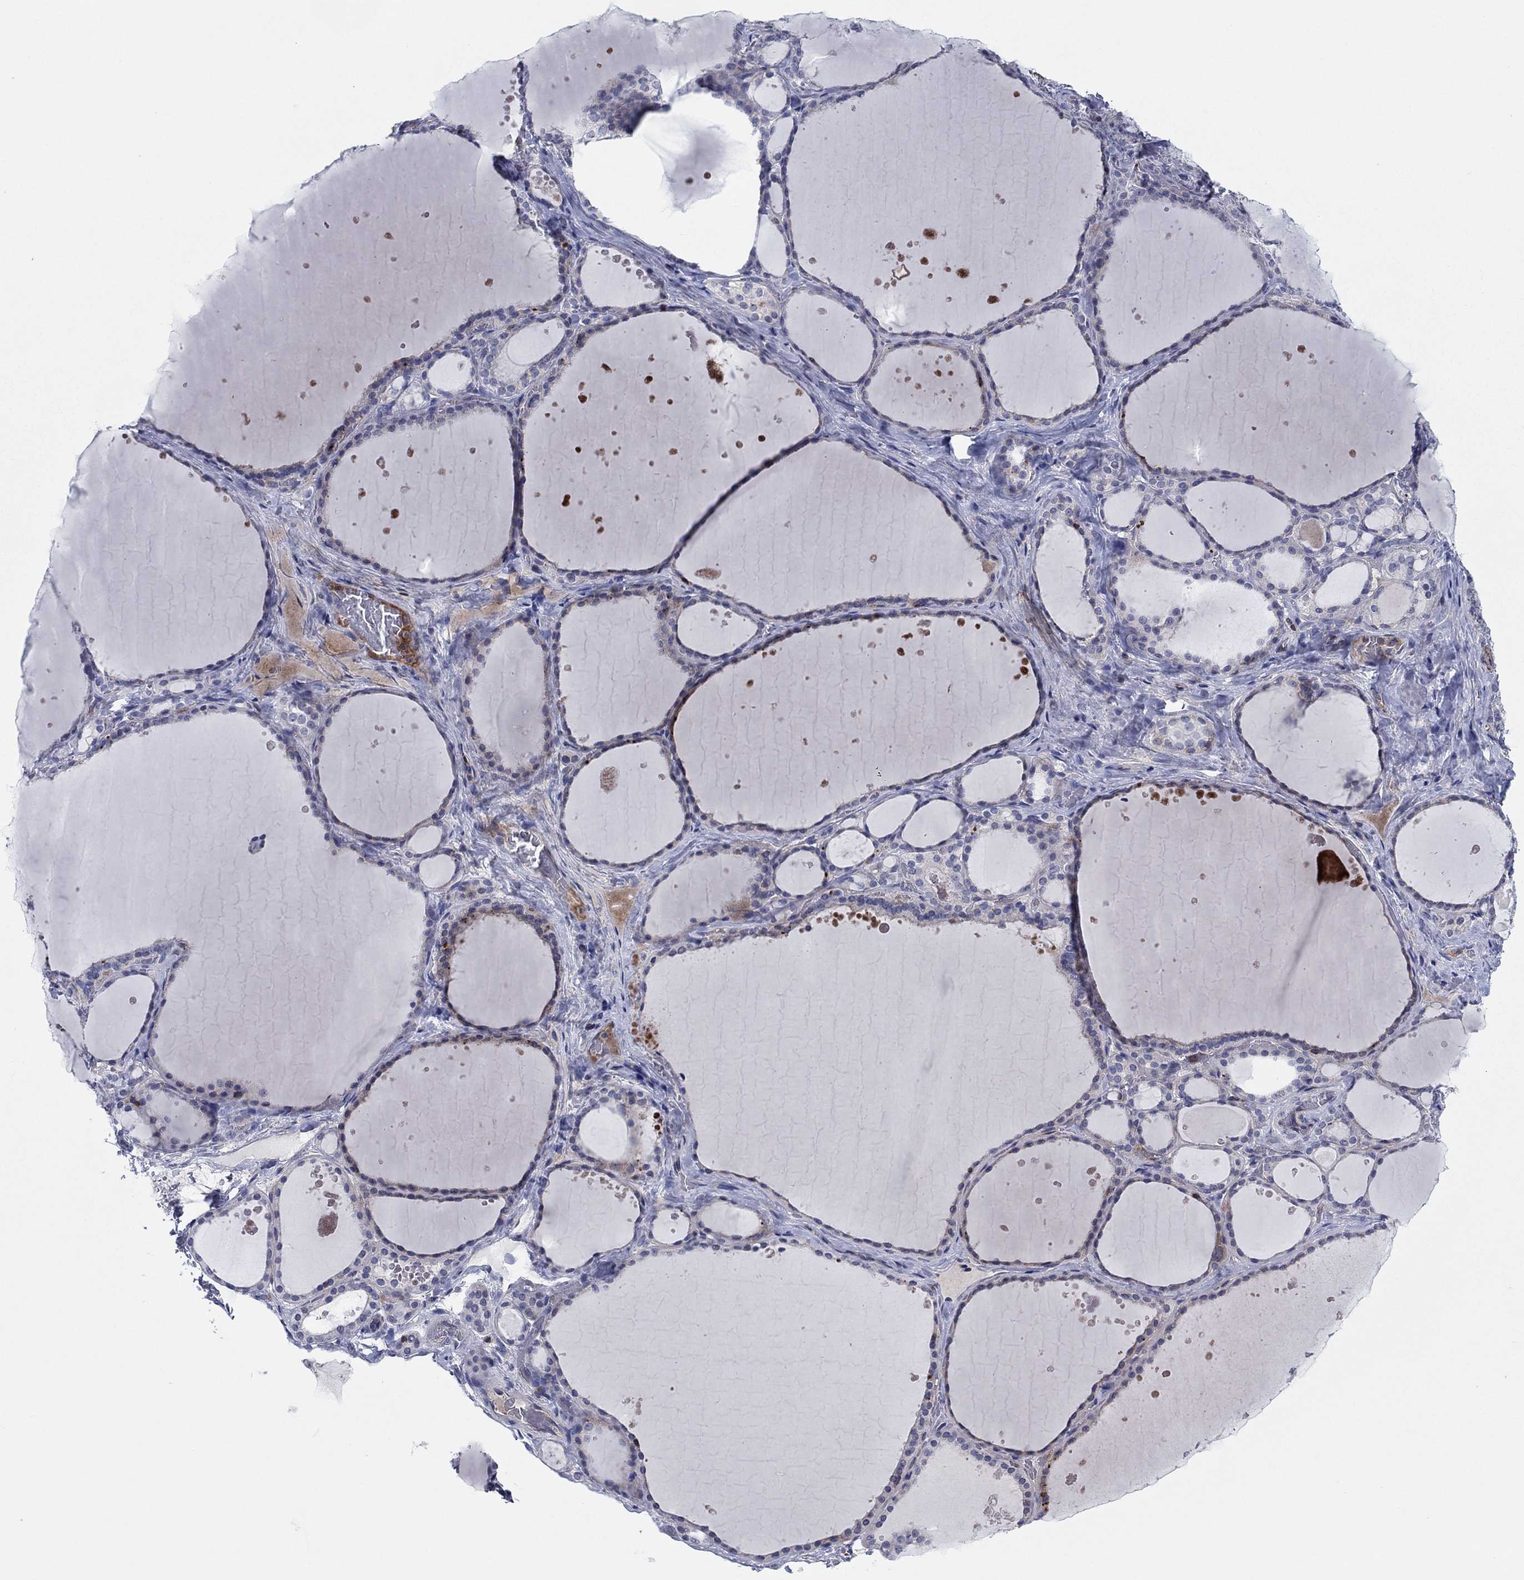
{"staining": {"intensity": "weak", "quantity": "25%-75%", "location": "cytoplasmic/membranous"}, "tissue": "thyroid gland", "cell_type": "Glandular cells", "image_type": "normal", "snomed": [{"axis": "morphology", "description": "Normal tissue, NOS"}, {"axis": "topography", "description": "Thyroid gland"}], "caption": "Glandular cells exhibit low levels of weak cytoplasmic/membranous staining in approximately 25%-75% of cells in benign thyroid gland.", "gene": "PVR", "patient": {"sex": "male", "age": 63}}